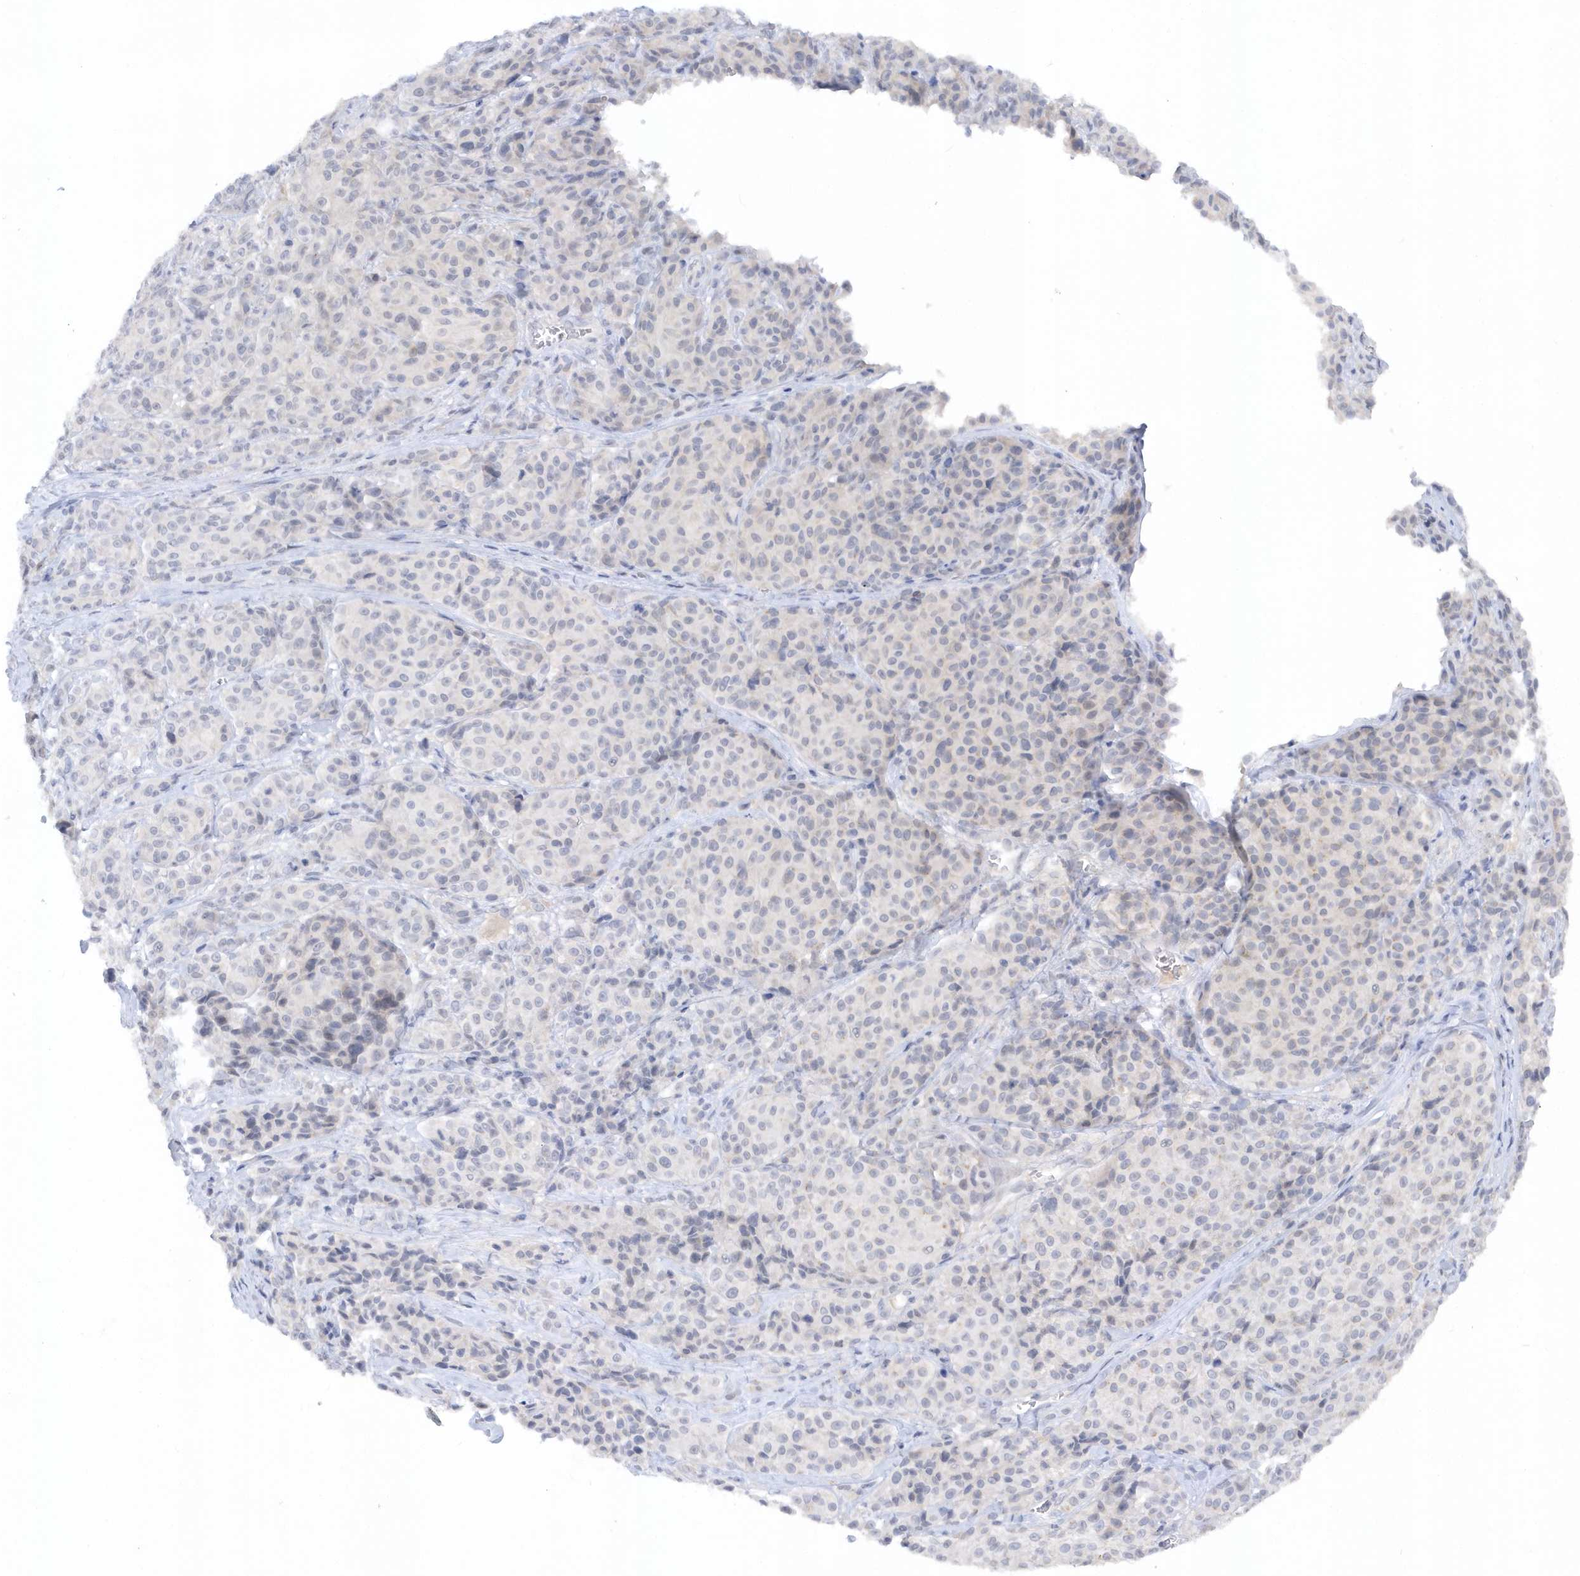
{"staining": {"intensity": "negative", "quantity": "none", "location": "none"}, "tissue": "melanoma", "cell_type": "Tumor cells", "image_type": "cancer", "snomed": [{"axis": "morphology", "description": "Malignant melanoma, NOS"}, {"axis": "topography", "description": "Skin"}], "caption": "IHC of melanoma displays no positivity in tumor cells.", "gene": "RPE", "patient": {"sex": "male", "age": 73}}